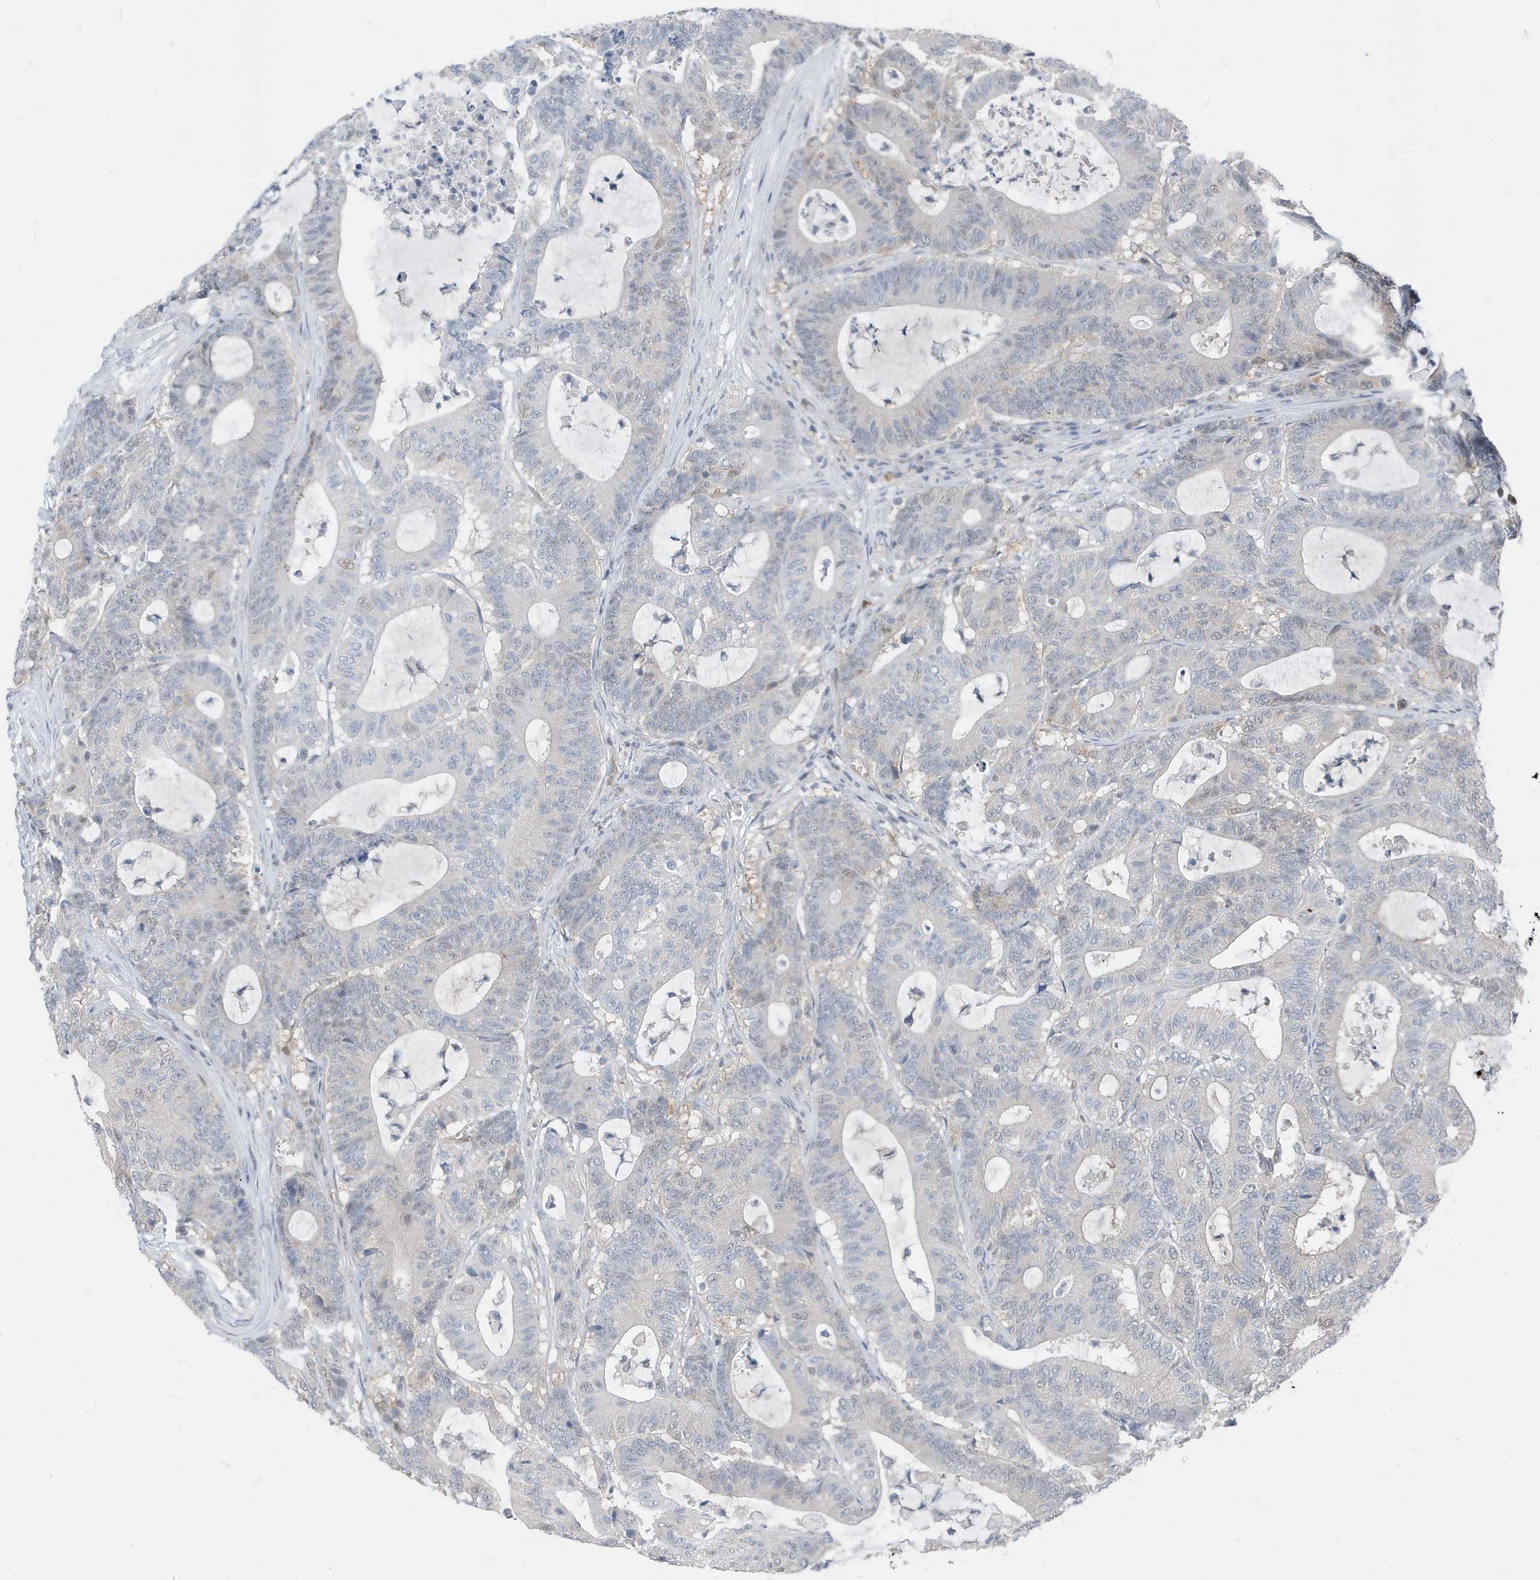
{"staining": {"intensity": "negative", "quantity": "none", "location": "none"}, "tissue": "colorectal cancer", "cell_type": "Tumor cells", "image_type": "cancer", "snomed": [{"axis": "morphology", "description": "Adenocarcinoma, NOS"}, {"axis": "topography", "description": "Colon"}], "caption": "Immunohistochemistry of colorectal cancer (adenocarcinoma) reveals no staining in tumor cells. Brightfield microscopy of immunohistochemistry stained with DAB (brown) and hematoxylin (blue), captured at high magnification.", "gene": "NCOA7", "patient": {"sex": "female", "age": 84}}